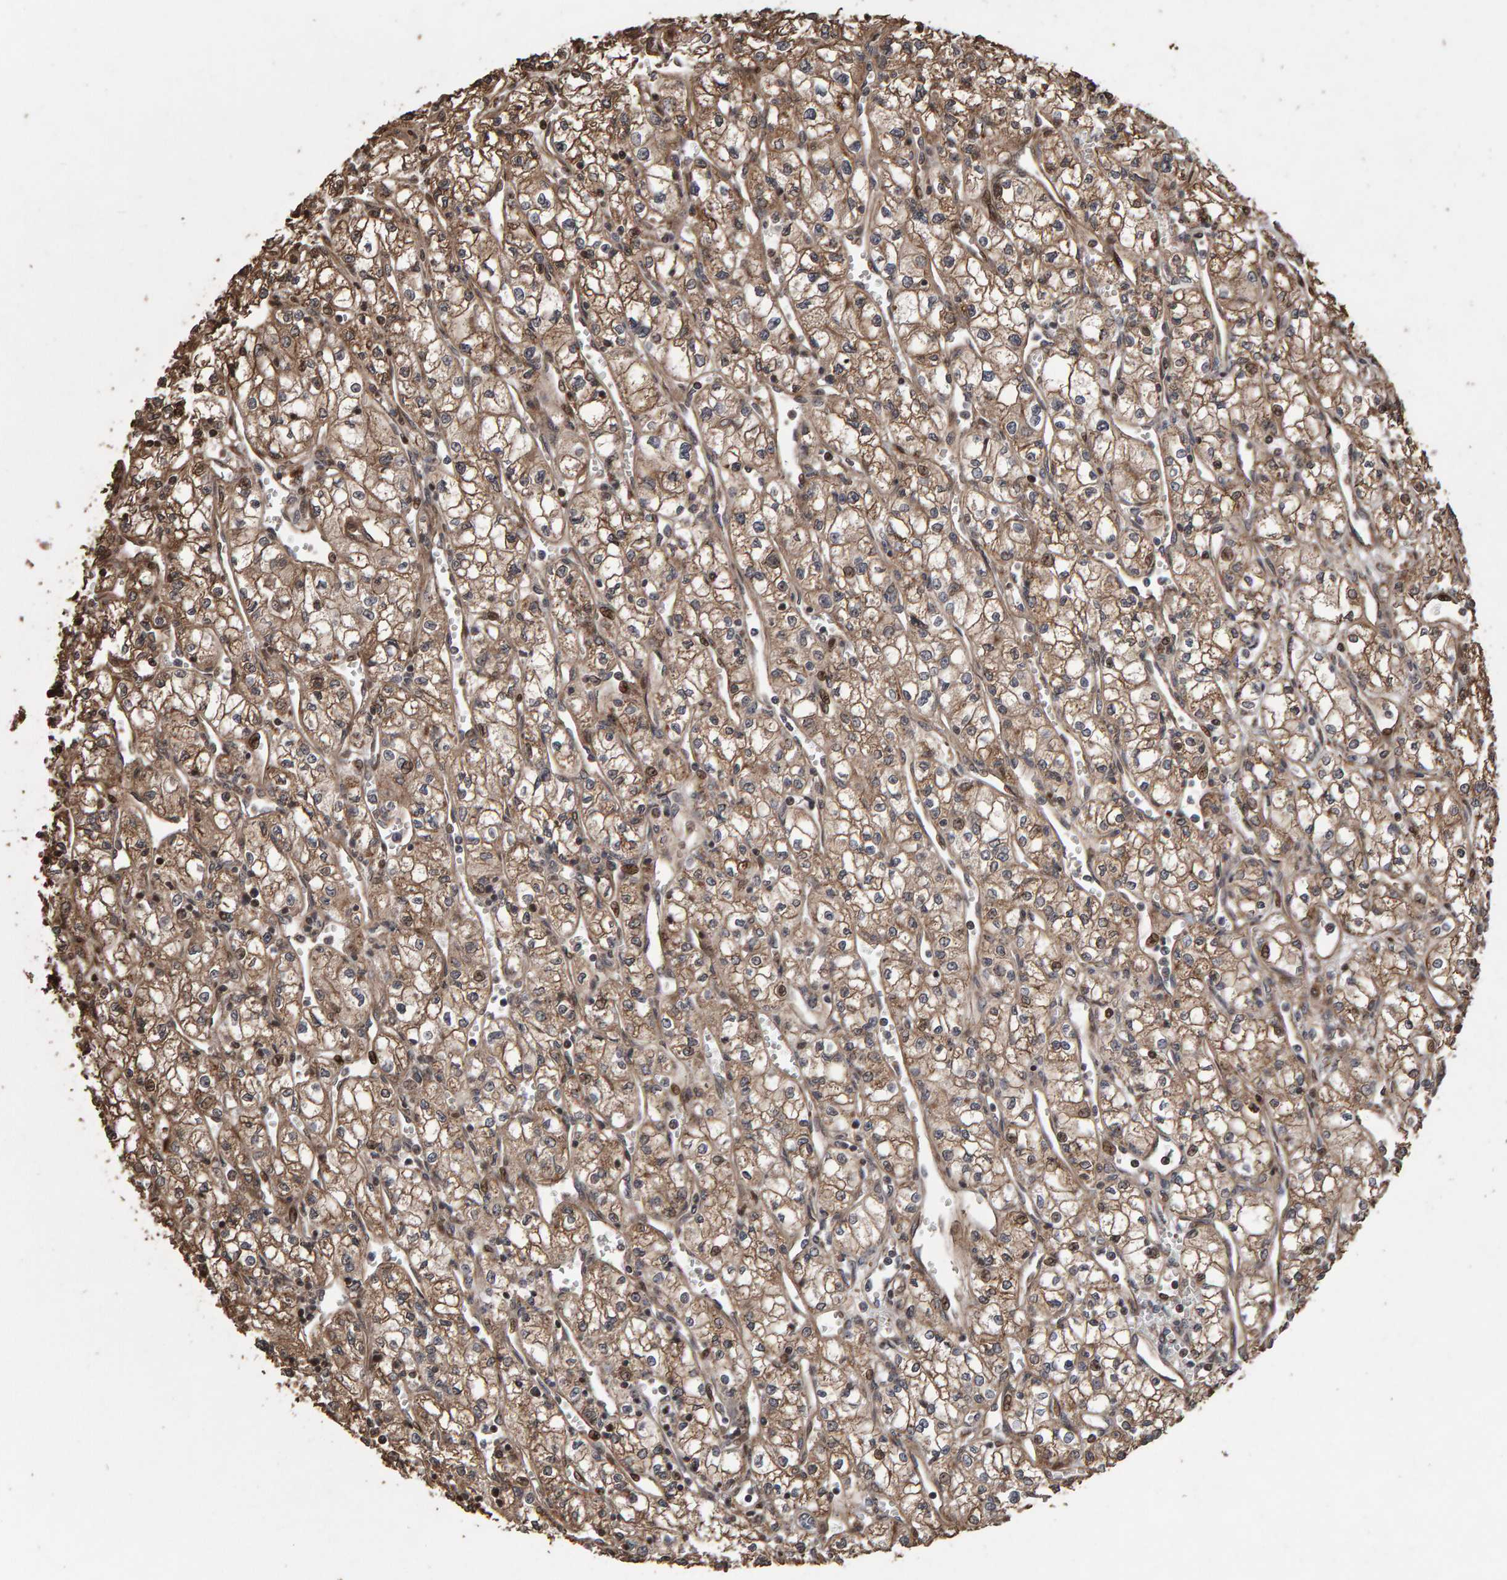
{"staining": {"intensity": "moderate", "quantity": ">75%", "location": "cytoplasmic/membranous"}, "tissue": "renal cancer", "cell_type": "Tumor cells", "image_type": "cancer", "snomed": [{"axis": "morphology", "description": "Adenocarcinoma, NOS"}, {"axis": "topography", "description": "Kidney"}], "caption": "This is a histology image of IHC staining of renal cancer (adenocarcinoma), which shows moderate staining in the cytoplasmic/membranous of tumor cells.", "gene": "OSBP2", "patient": {"sex": "male", "age": 59}}